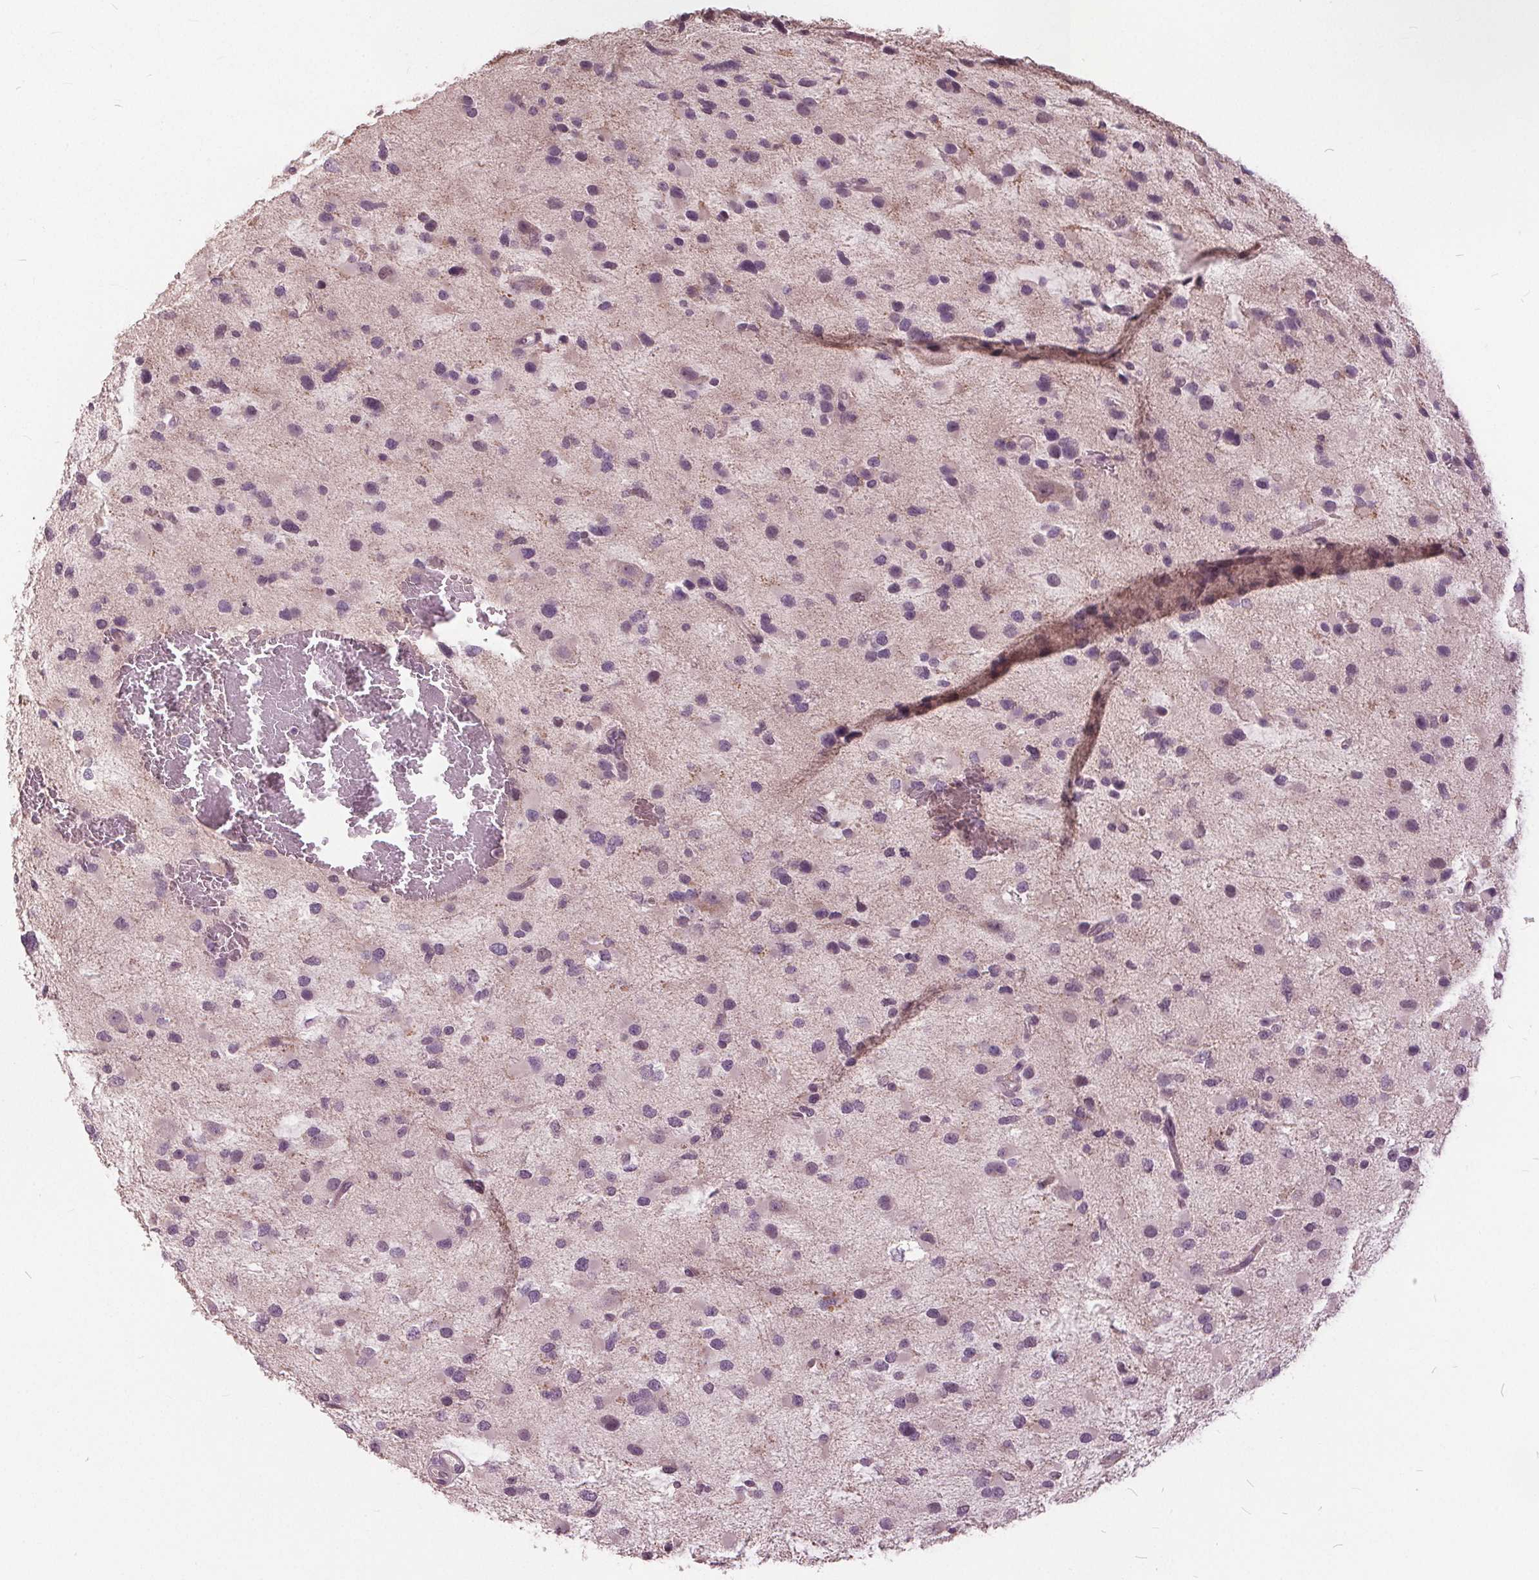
{"staining": {"intensity": "negative", "quantity": "none", "location": "none"}, "tissue": "glioma", "cell_type": "Tumor cells", "image_type": "cancer", "snomed": [{"axis": "morphology", "description": "Glioma, malignant, Low grade"}, {"axis": "topography", "description": "Brain"}], "caption": "This is a image of immunohistochemistry staining of malignant glioma (low-grade), which shows no expression in tumor cells. (Brightfield microscopy of DAB immunohistochemistry at high magnification).", "gene": "KLK13", "patient": {"sex": "female", "age": 32}}